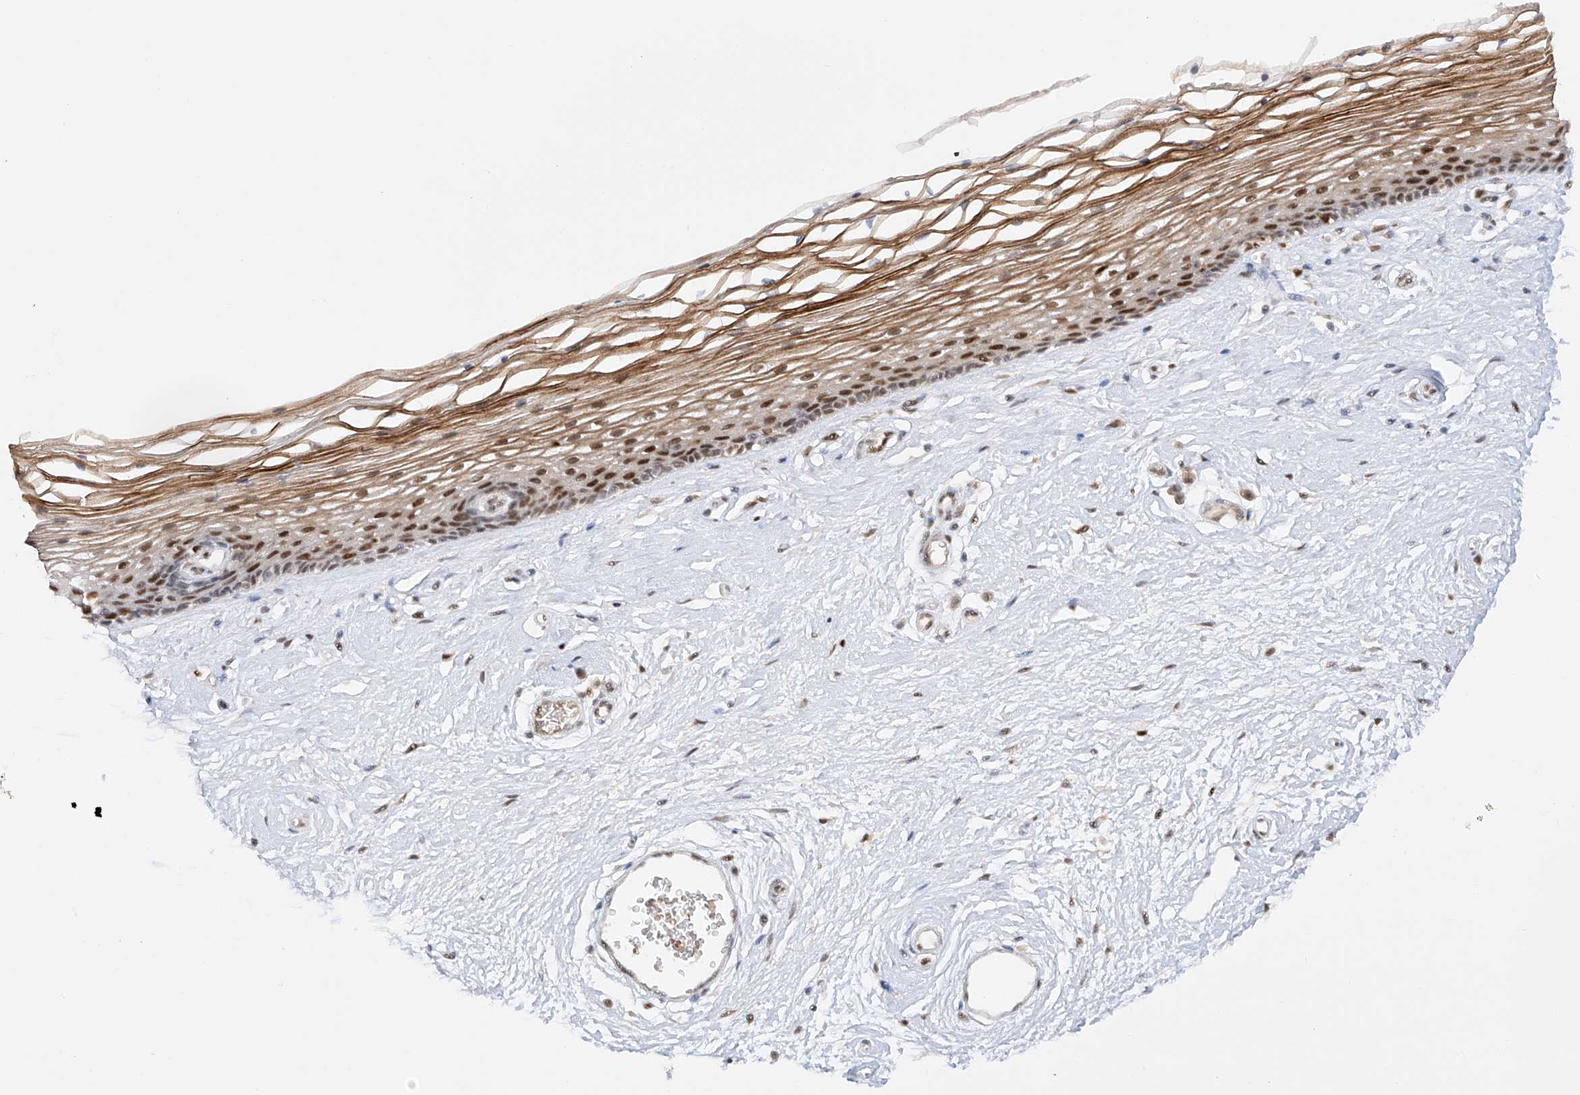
{"staining": {"intensity": "moderate", "quantity": ">75%", "location": "cytoplasmic/membranous,nuclear"}, "tissue": "vagina", "cell_type": "Squamous epithelial cells", "image_type": "normal", "snomed": [{"axis": "morphology", "description": "Normal tissue, NOS"}, {"axis": "topography", "description": "Vagina"}], "caption": "A high-resolution photomicrograph shows immunohistochemistry staining of benign vagina, which shows moderate cytoplasmic/membranous,nuclear positivity in approximately >75% of squamous epithelial cells.", "gene": "POGK", "patient": {"sex": "female", "age": 46}}